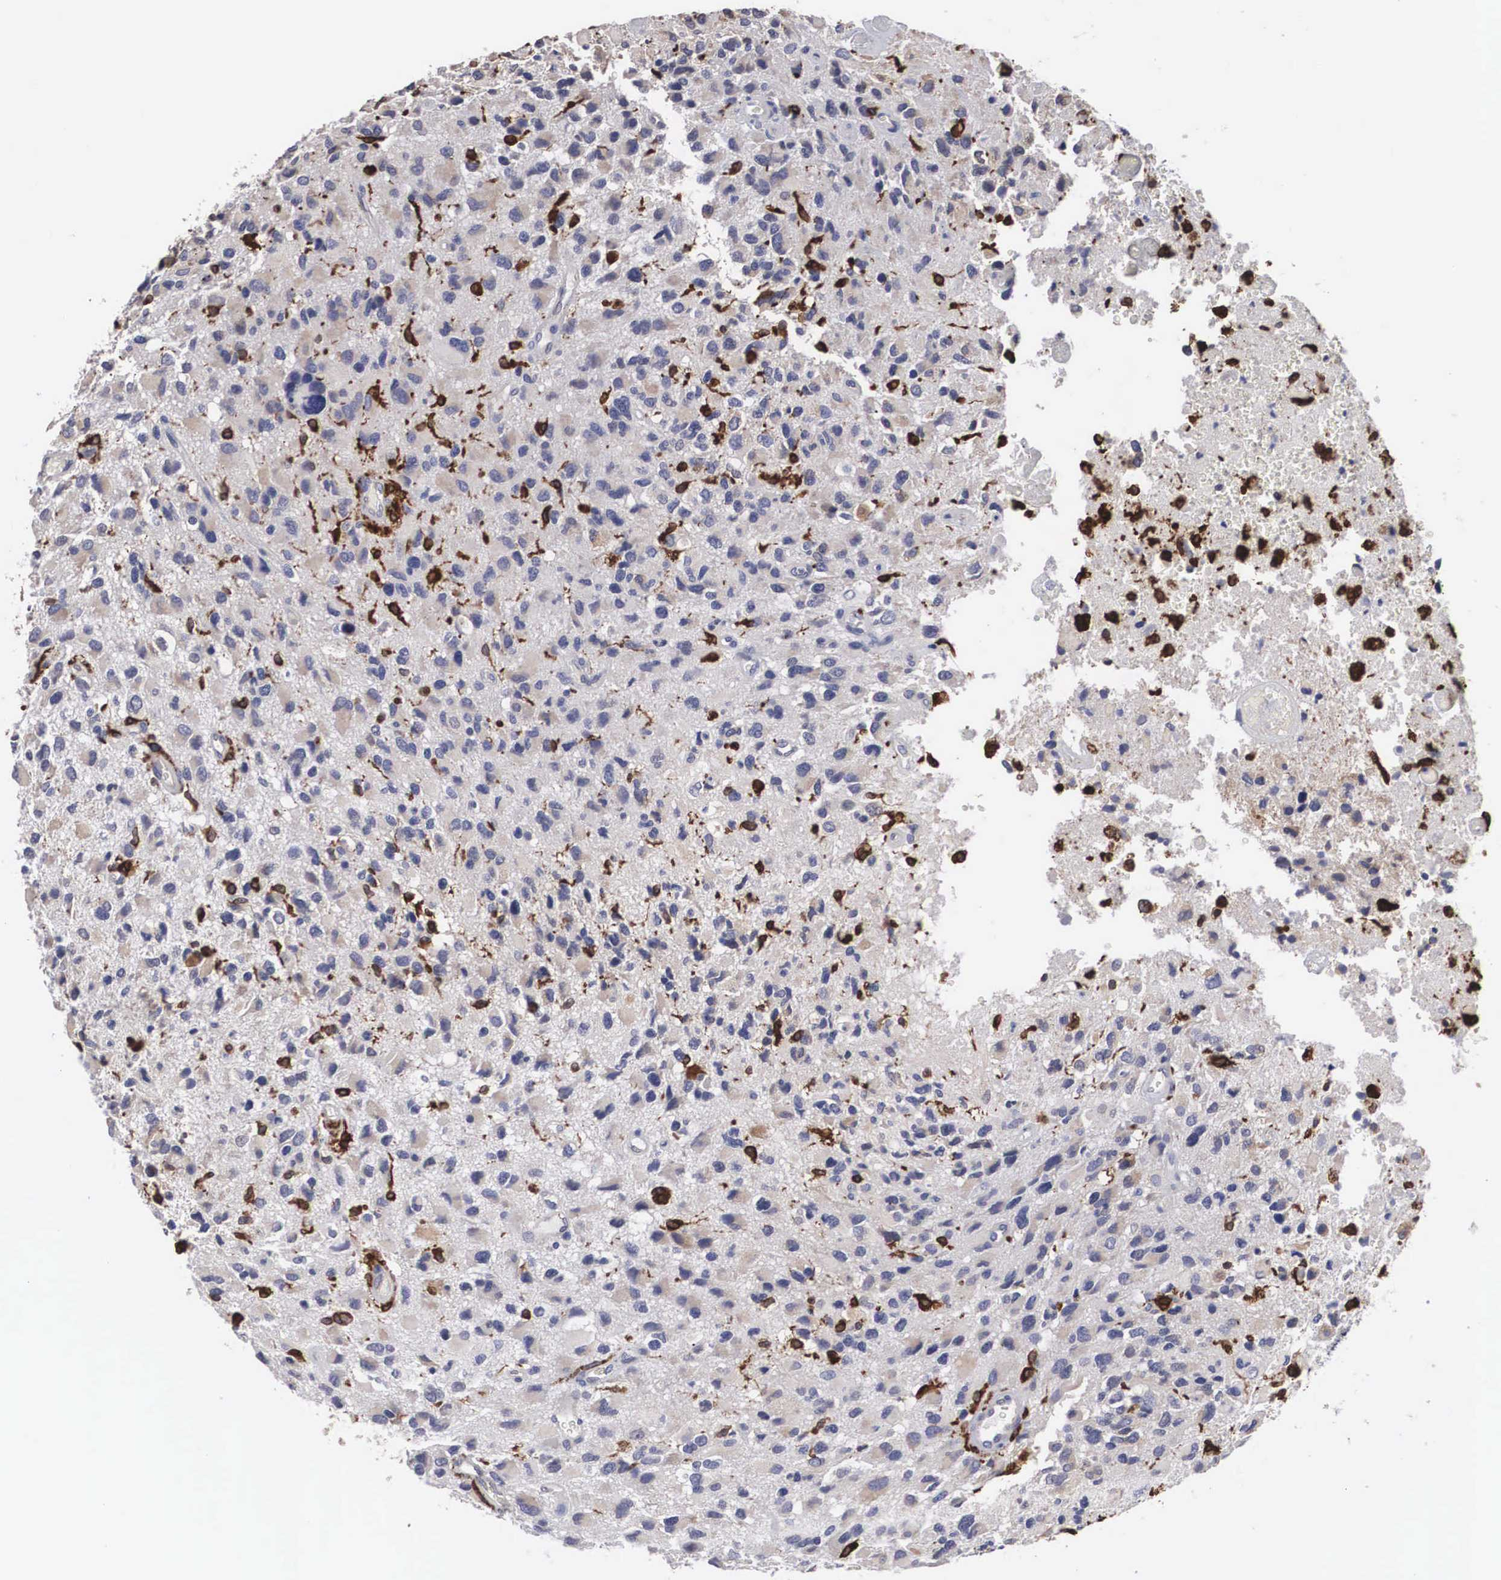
{"staining": {"intensity": "weak", "quantity": "<25%", "location": "cytoplasmic/membranous,nuclear"}, "tissue": "glioma", "cell_type": "Tumor cells", "image_type": "cancer", "snomed": [{"axis": "morphology", "description": "Glioma, malignant, High grade"}, {"axis": "topography", "description": "Brain"}], "caption": "Histopathology image shows no protein expression in tumor cells of glioma tissue.", "gene": "HMOX1", "patient": {"sex": "male", "age": 69}}